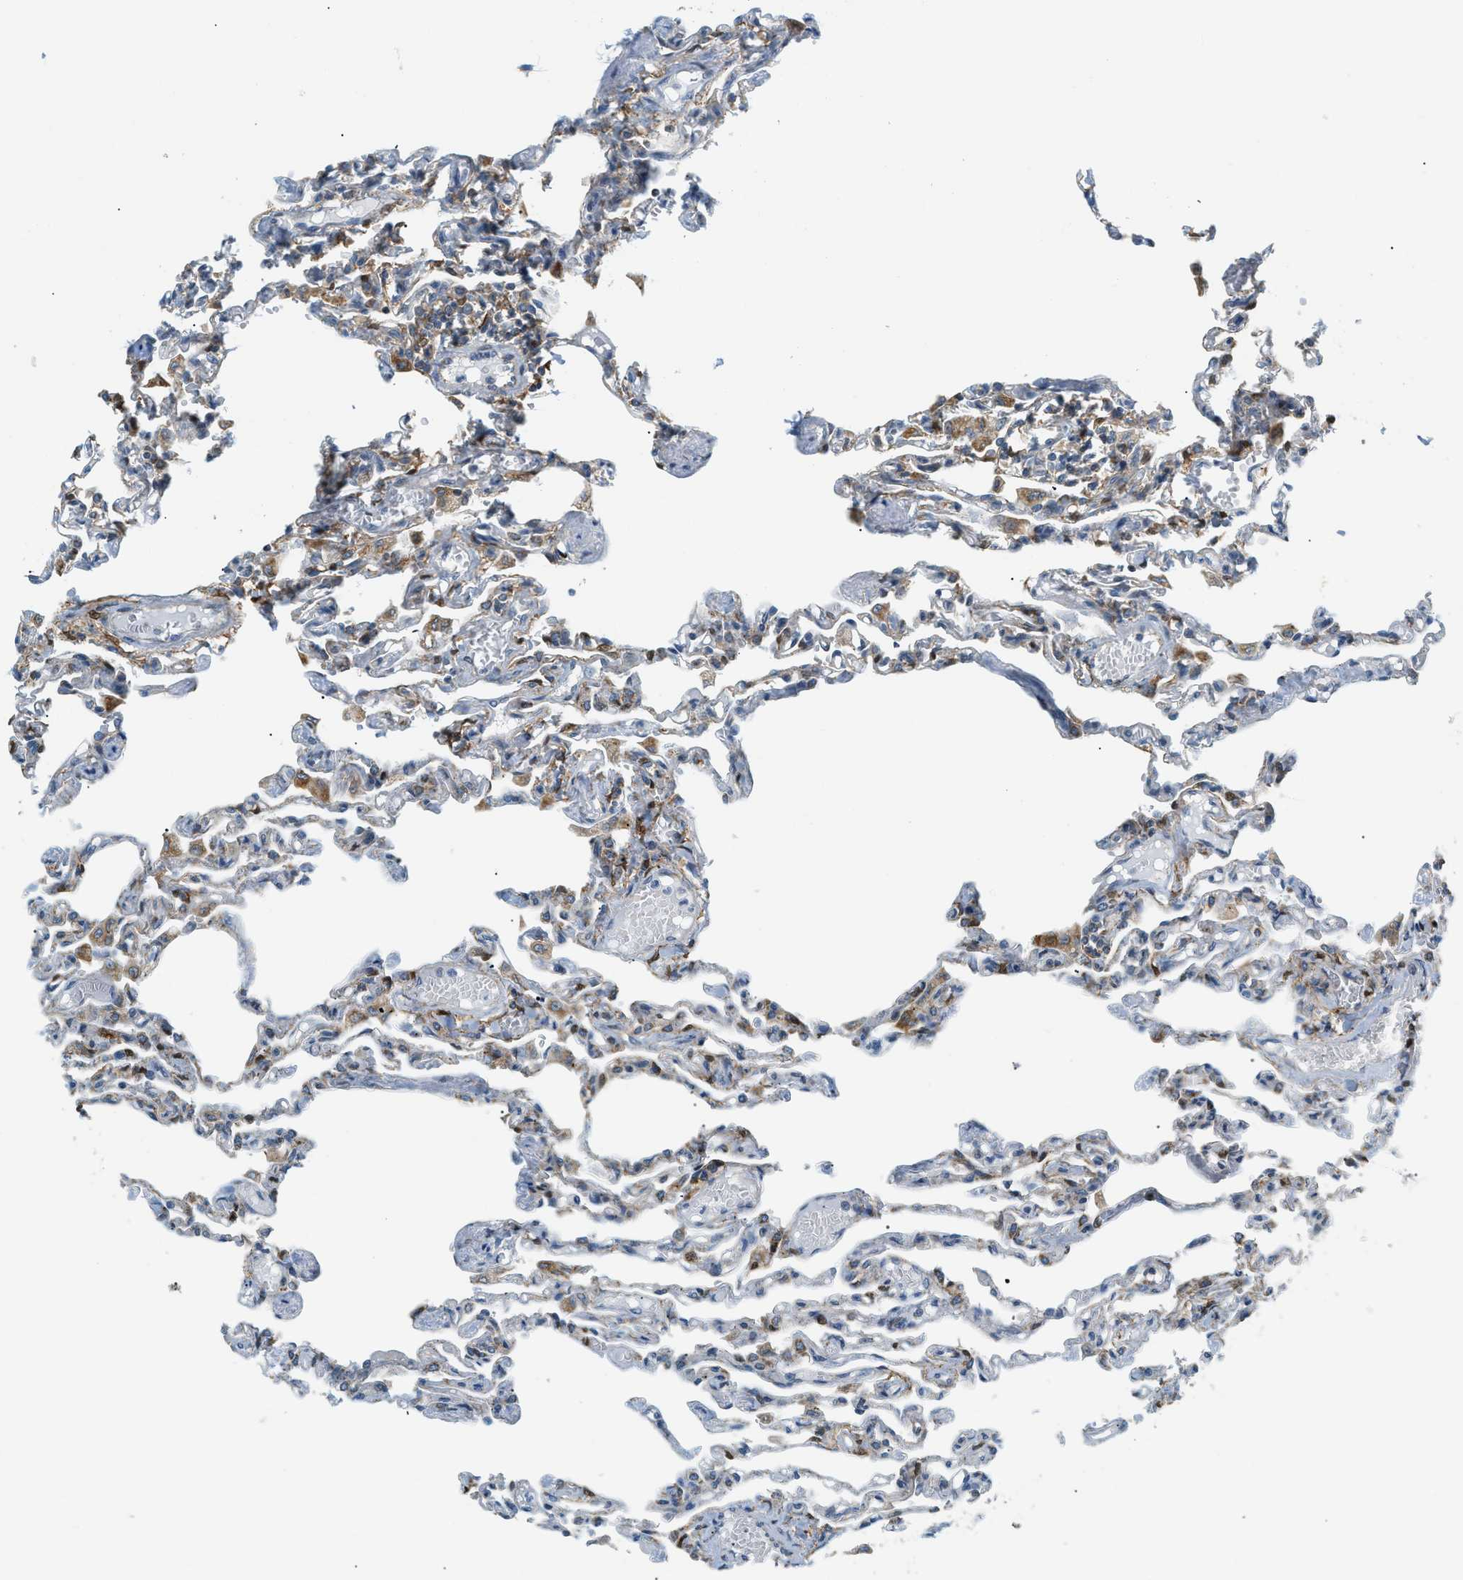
{"staining": {"intensity": "weak", "quantity": "25%-75%", "location": "cytoplasmic/membranous"}, "tissue": "lung", "cell_type": "Alveolar cells", "image_type": "normal", "snomed": [{"axis": "morphology", "description": "Normal tissue, NOS"}, {"axis": "topography", "description": "Lung"}], "caption": "Weak cytoplasmic/membranous positivity for a protein is identified in about 25%-75% of alveolar cells of unremarkable lung using immunohistochemistry.", "gene": "PIGG", "patient": {"sex": "male", "age": 21}}